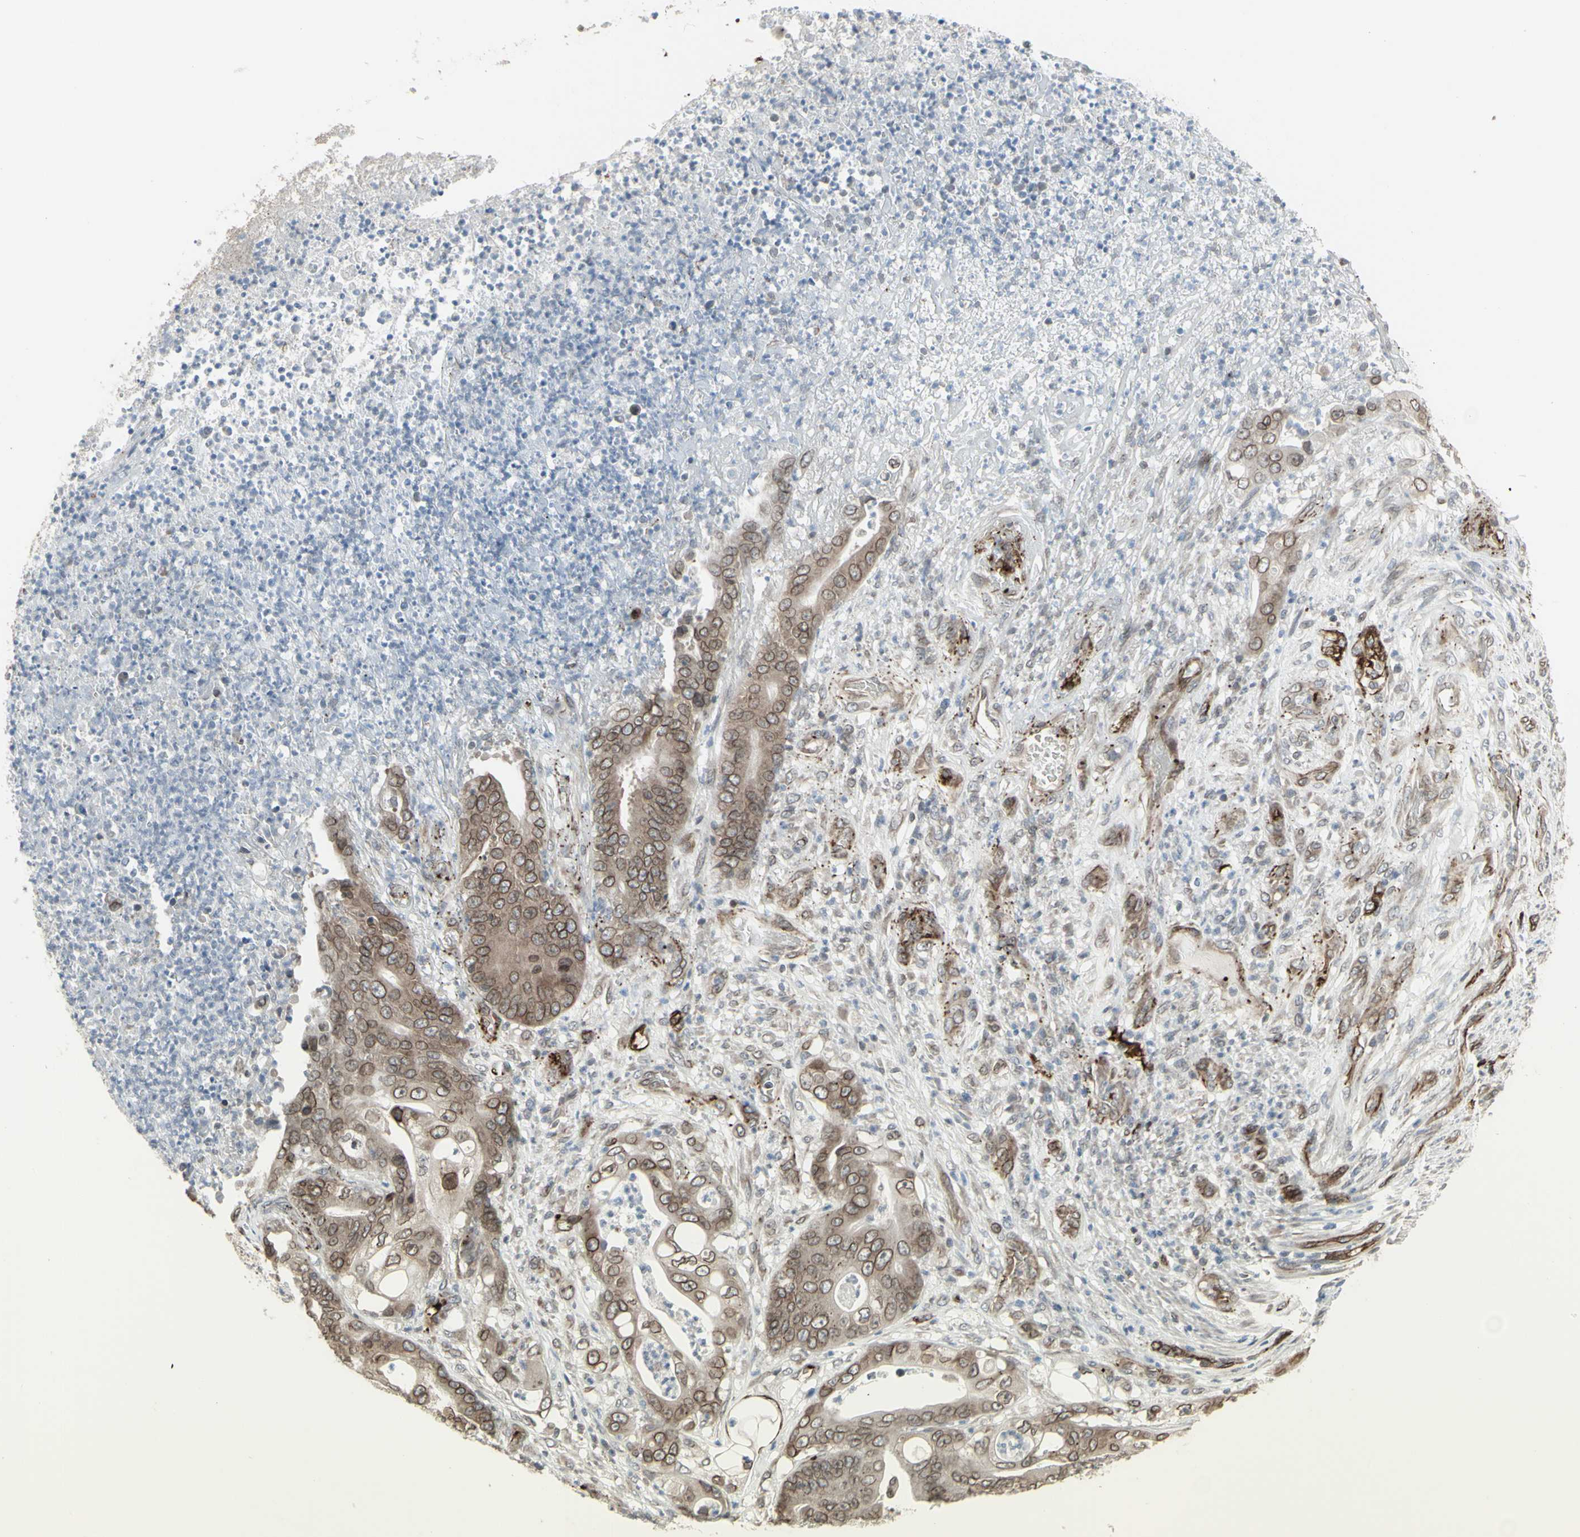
{"staining": {"intensity": "moderate", "quantity": ">75%", "location": "cytoplasmic/membranous,nuclear"}, "tissue": "stomach cancer", "cell_type": "Tumor cells", "image_type": "cancer", "snomed": [{"axis": "morphology", "description": "Adenocarcinoma, NOS"}, {"axis": "topography", "description": "Stomach"}], "caption": "High-power microscopy captured an immunohistochemistry micrograph of stomach cancer, revealing moderate cytoplasmic/membranous and nuclear positivity in approximately >75% of tumor cells. (DAB (3,3'-diaminobenzidine) IHC, brown staining for protein, blue staining for nuclei).", "gene": "DTX3L", "patient": {"sex": "female", "age": 73}}